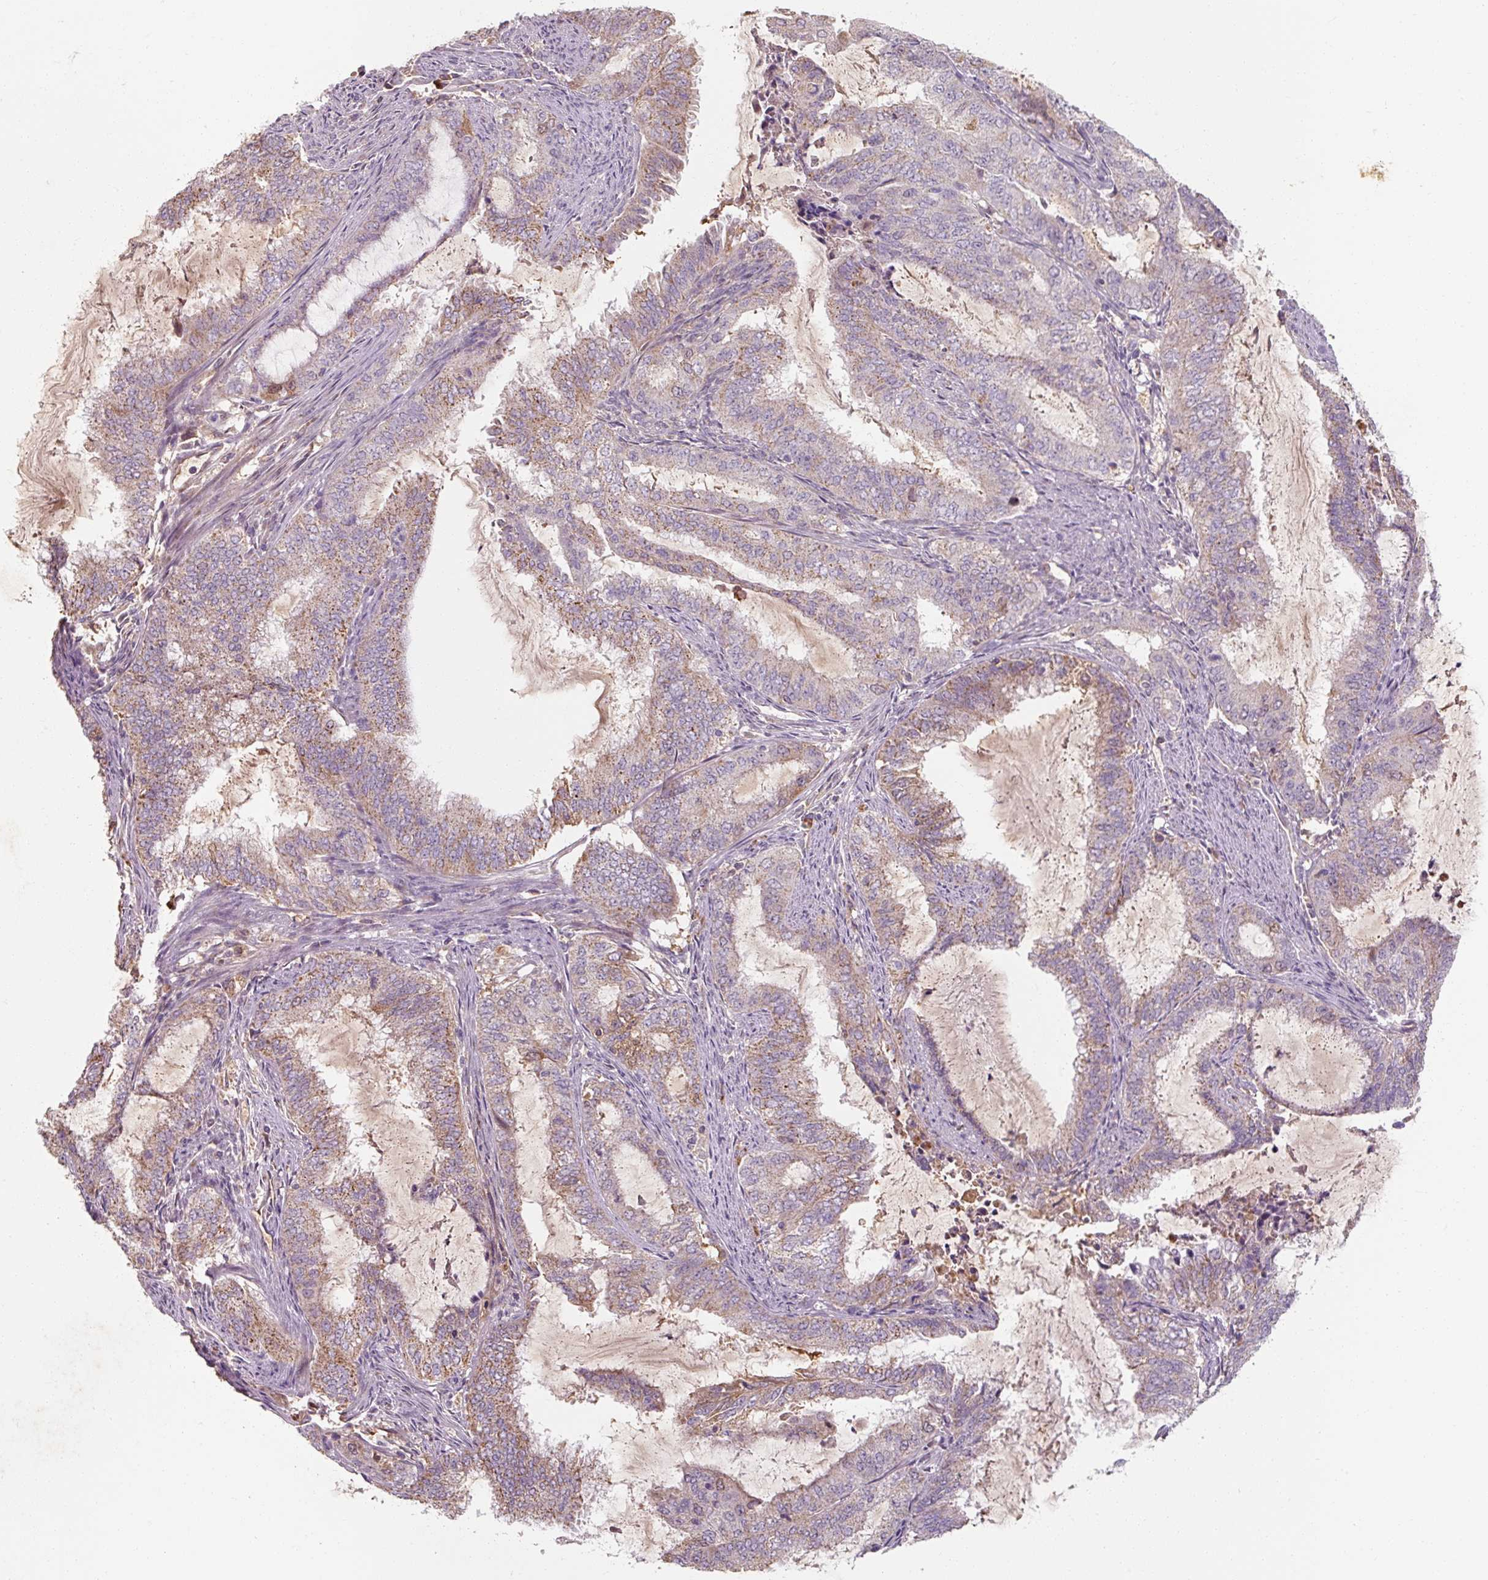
{"staining": {"intensity": "weak", "quantity": ">75%", "location": "cytoplasmic/membranous"}, "tissue": "endometrial cancer", "cell_type": "Tumor cells", "image_type": "cancer", "snomed": [{"axis": "morphology", "description": "Adenocarcinoma, NOS"}, {"axis": "topography", "description": "Endometrium"}], "caption": "Immunohistochemical staining of endometrial cancer (adenocarcinoma) reveals low levels of weak cytoplasmic/membranous protein positivity in about >75% of tumor cells.", "gene": "TSEN54", "patient": {"sex": "female", "age": 51}}